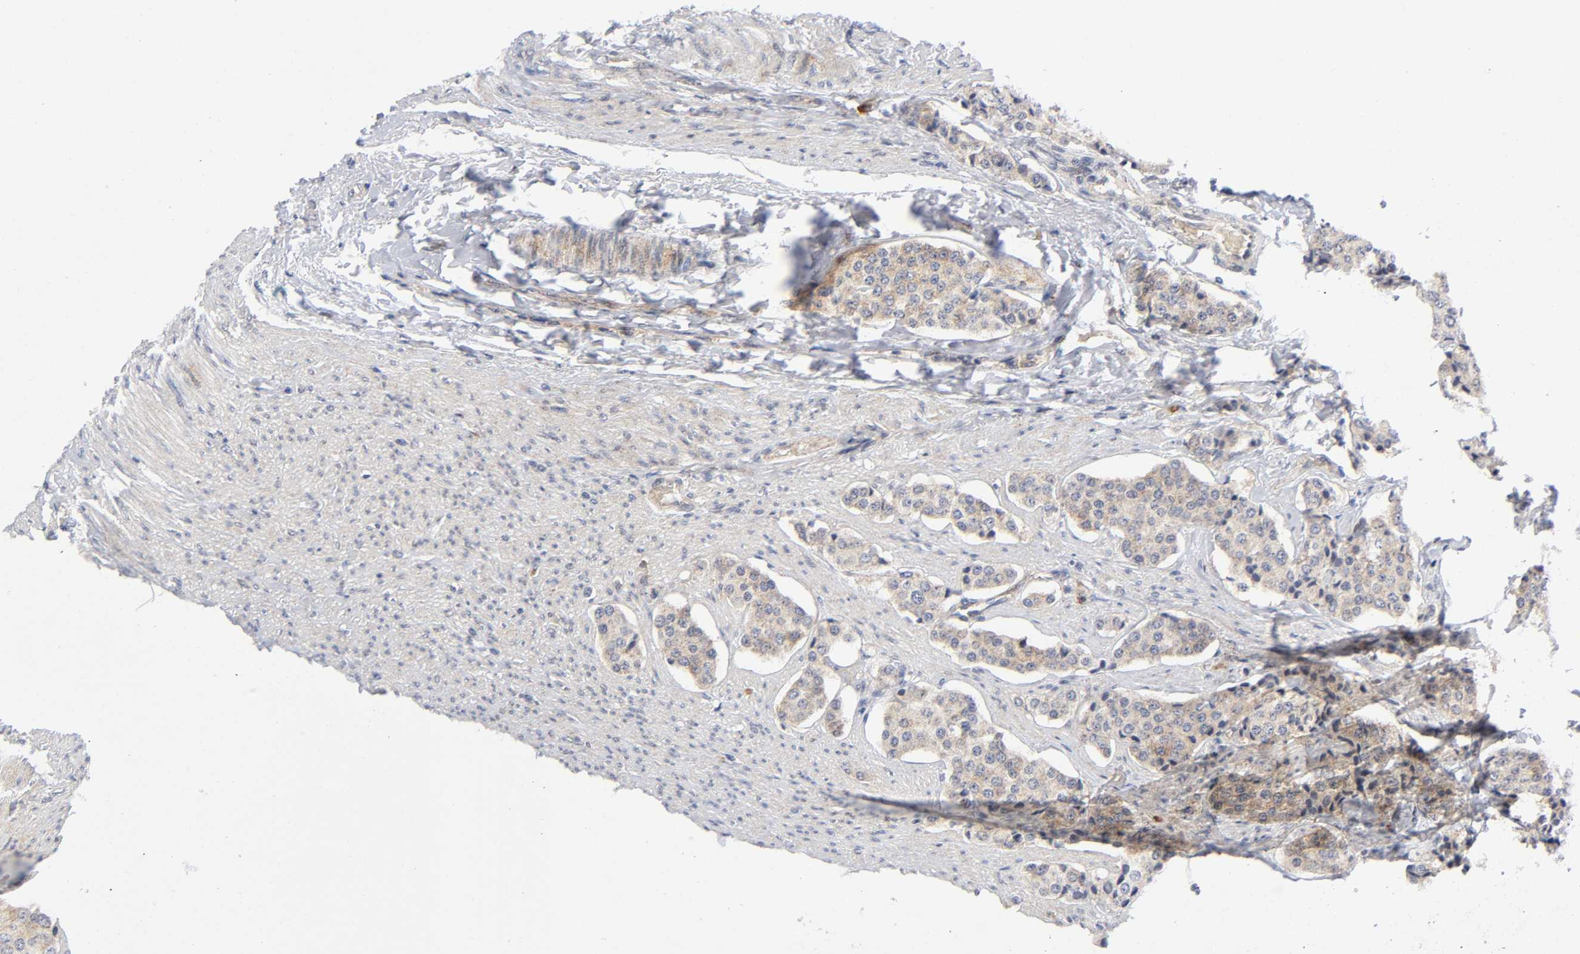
{"staining": {"intensity": "moderate", "quantity": ">75%", "location": "cytoplasmic/membranous"}, "tissue": "carcinoid", "cell_type": "Tumor cells", "image_type": "cancer", "snomed": [{"axis": "morphology", "description": "Carcinoid, malignant, NOS"}, {"axis": "topography", "description": "Colon"}], "caption": "The histopathology image demonstrates staining of carcinoid, revealing moderate cytoplasmic/membranous protein positivity (brown color) within tumor cells.", "gene": "EIF5", "patient": {"sex": "female", "age": 61}}